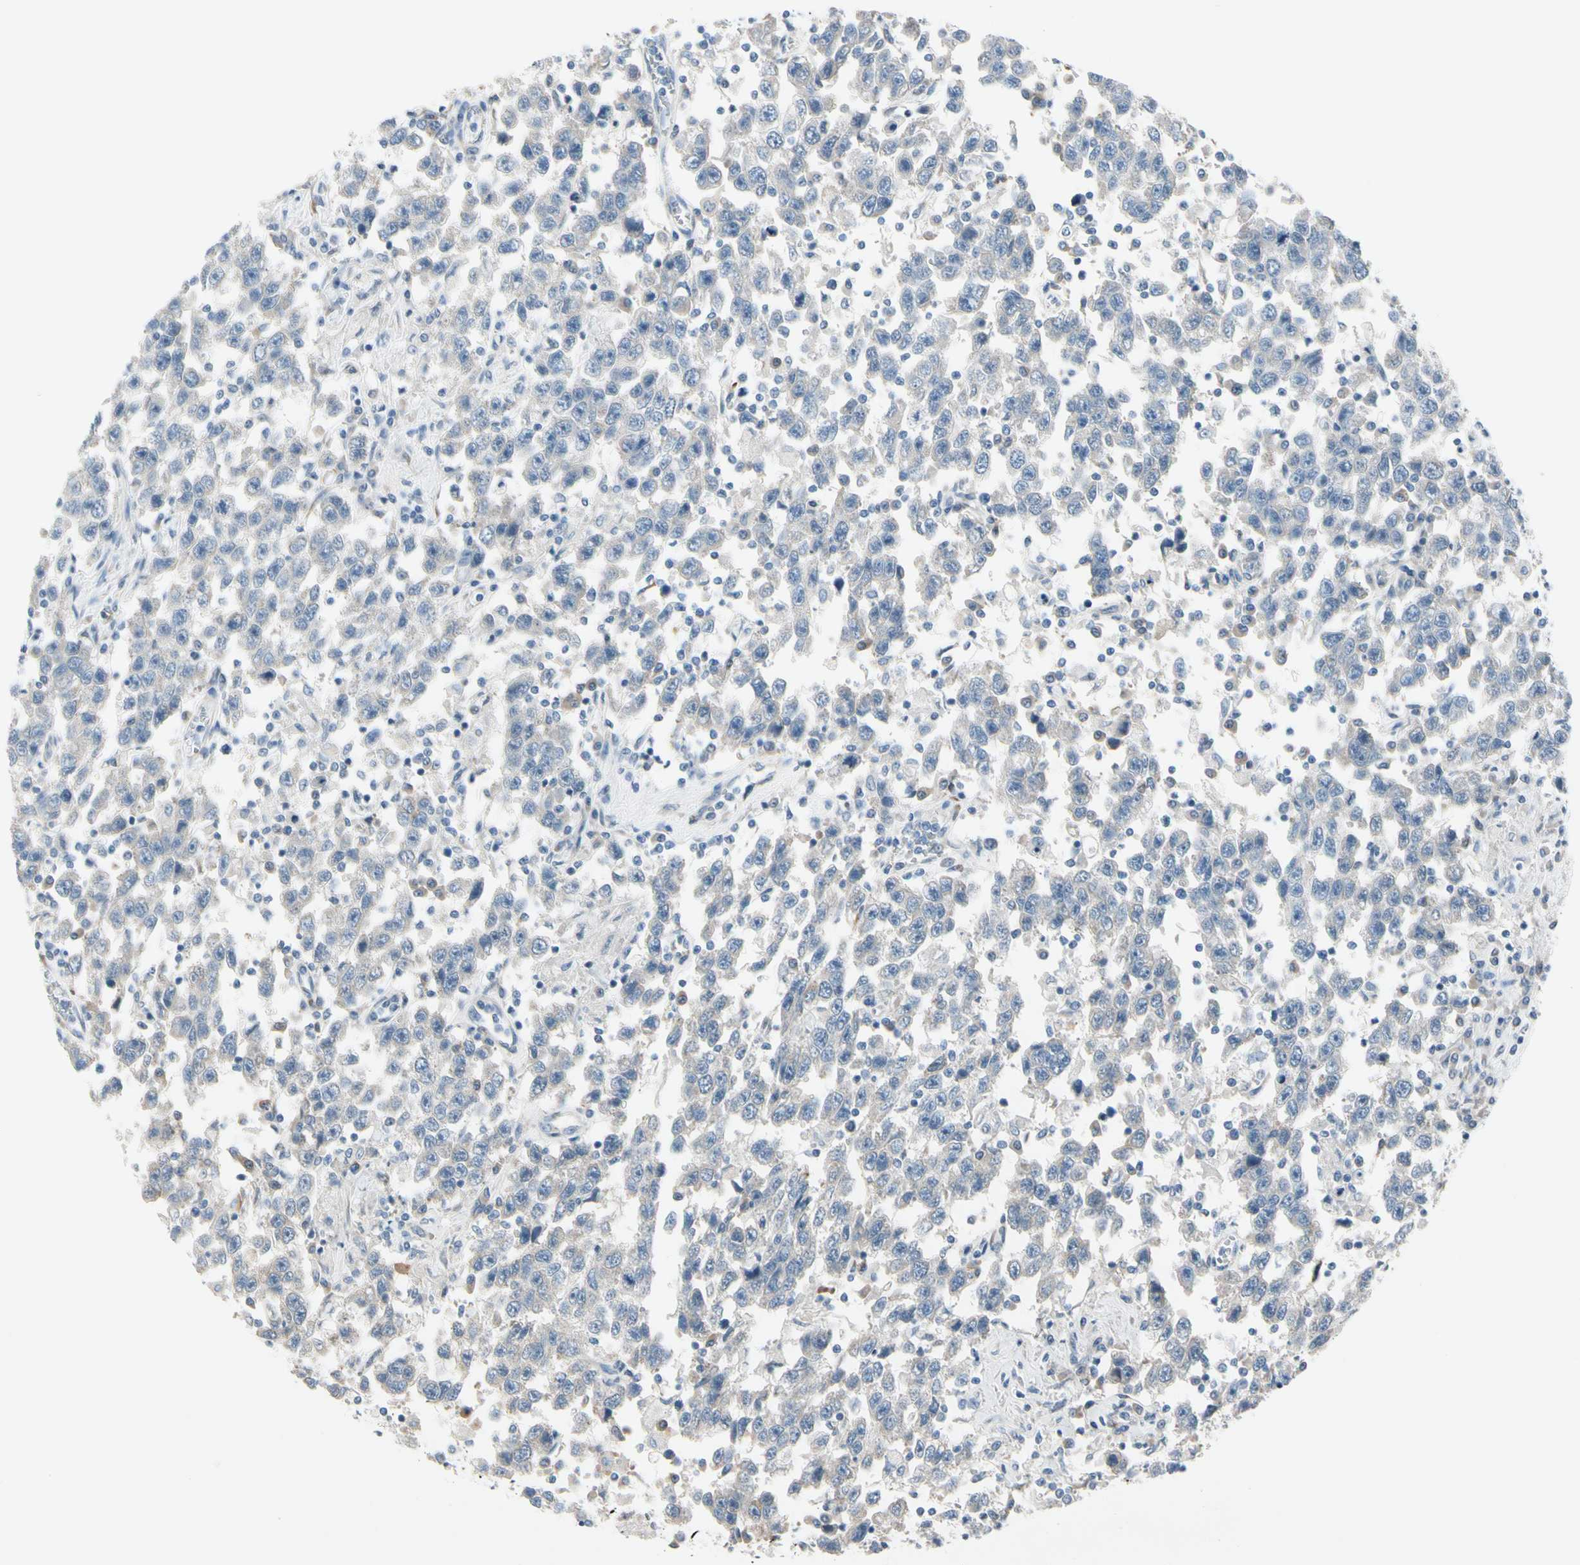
{"staining": {"intensity": "negative", "quantity": "none", "location": "none"}, "tissue": "testis cancer", "cell_type": "Tumor cells", "image_type": "cancer", "snomed": [{"axis": "morphology", "description": "Seminoma, NOS"}, {"axis": "topography", "description": "Testis"}], "caption": "This photomicrograph is of testis cancer (seminoma) stained with IHC to label a protein in brown with the nuclei are counter-stained blue. There is no staining in tumor cells.", "gene": "MAP2", "patient": {"sex": "male", "age": 41}}